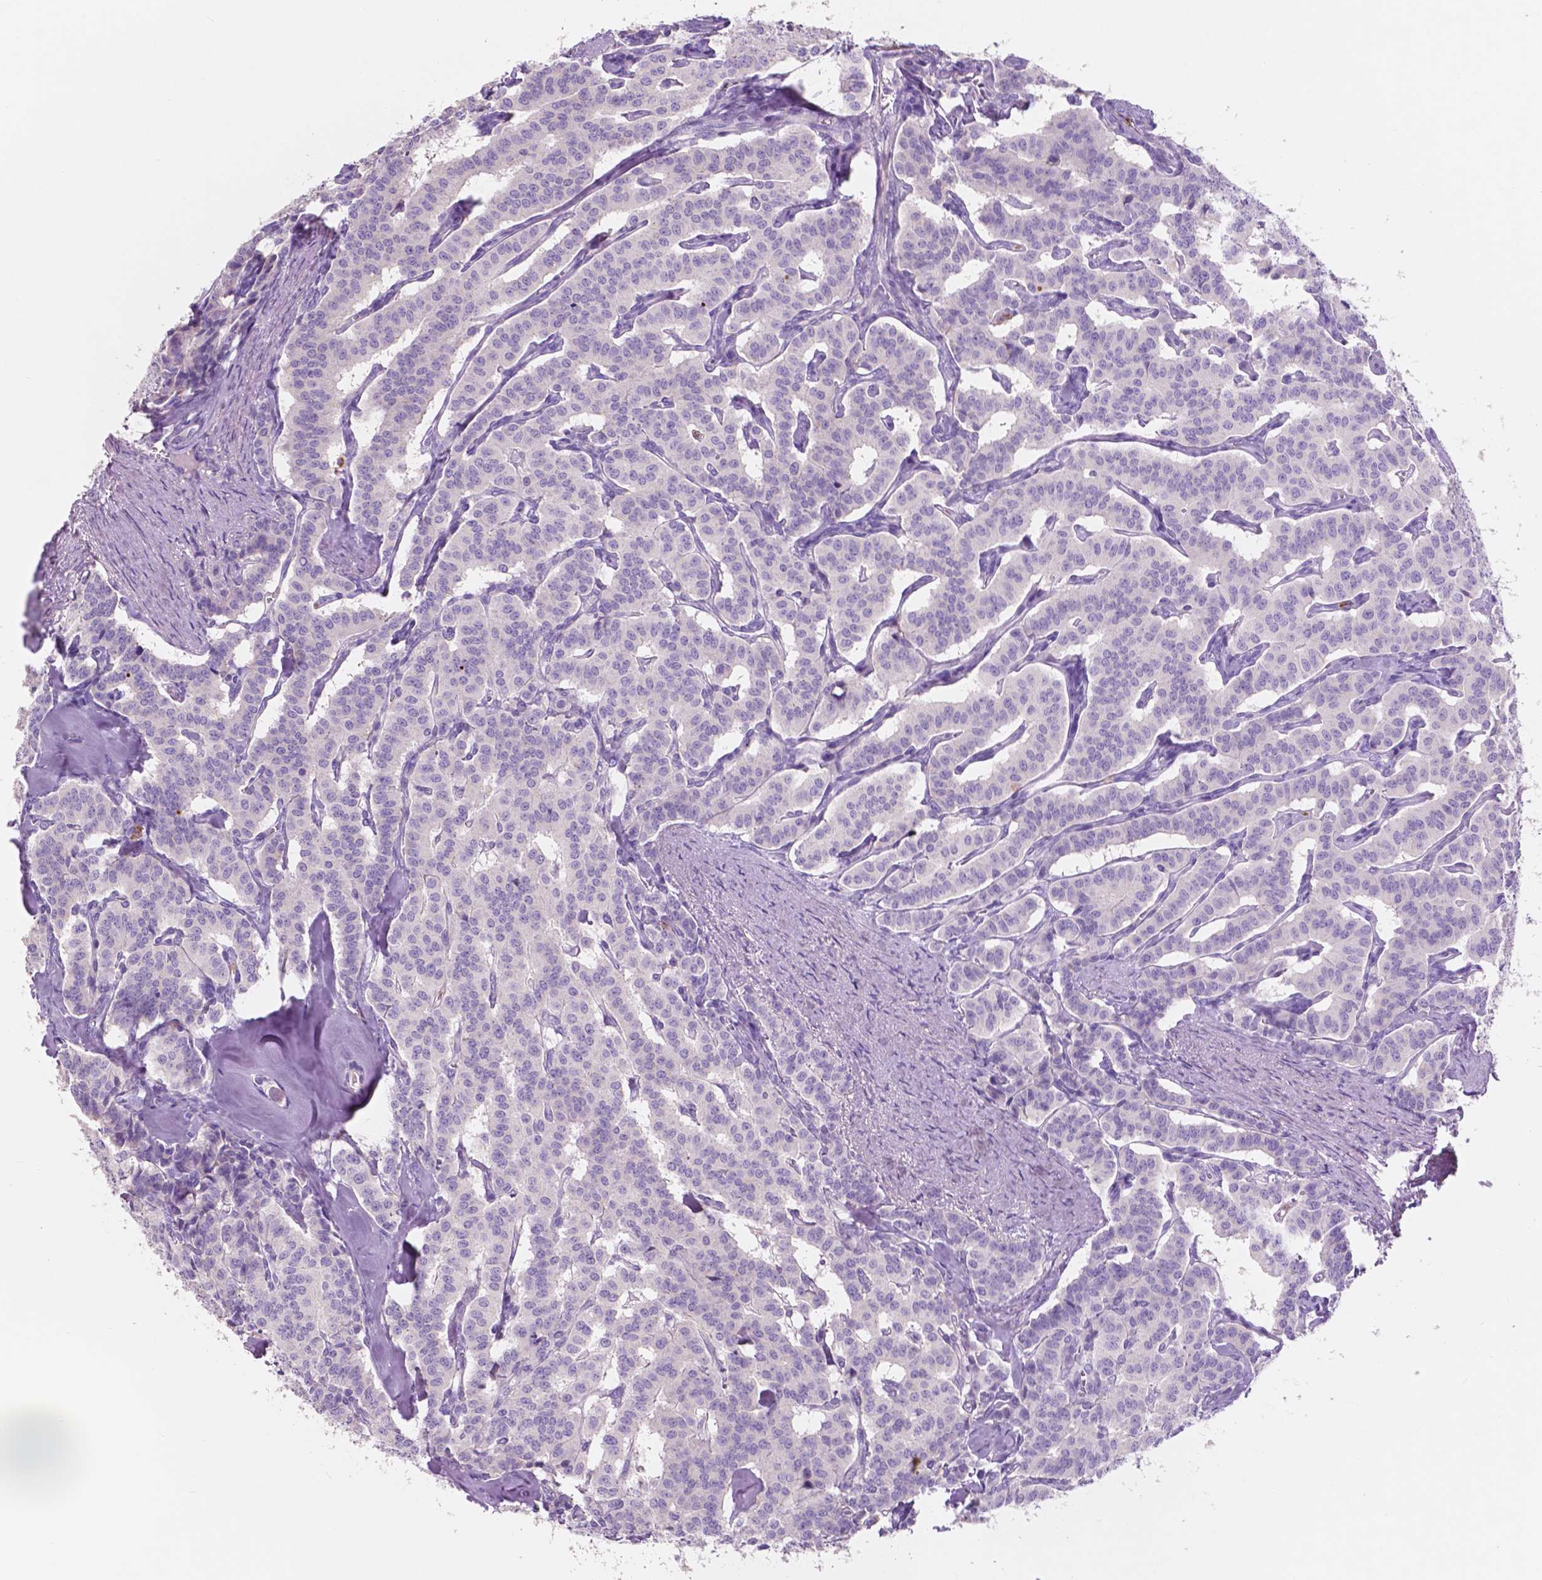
{"staining": {"intensity": "negative", "quantity": "none", "location": "none"}, "tissue": "carcinoid", "cell_type": "Tumor cells", "image_type": "cancer", "snomed": [{"axis": "morphology", "description": "Carcinoid, malignant, NOS"}, {"axis": "topography", "description": "Lung"}], "caption": "A micrograph of human carcinoid (malignant) is negative for staining in tumor cells.", "gene": "CUZD1", "patient": {"sex": "female", "age": 46}}